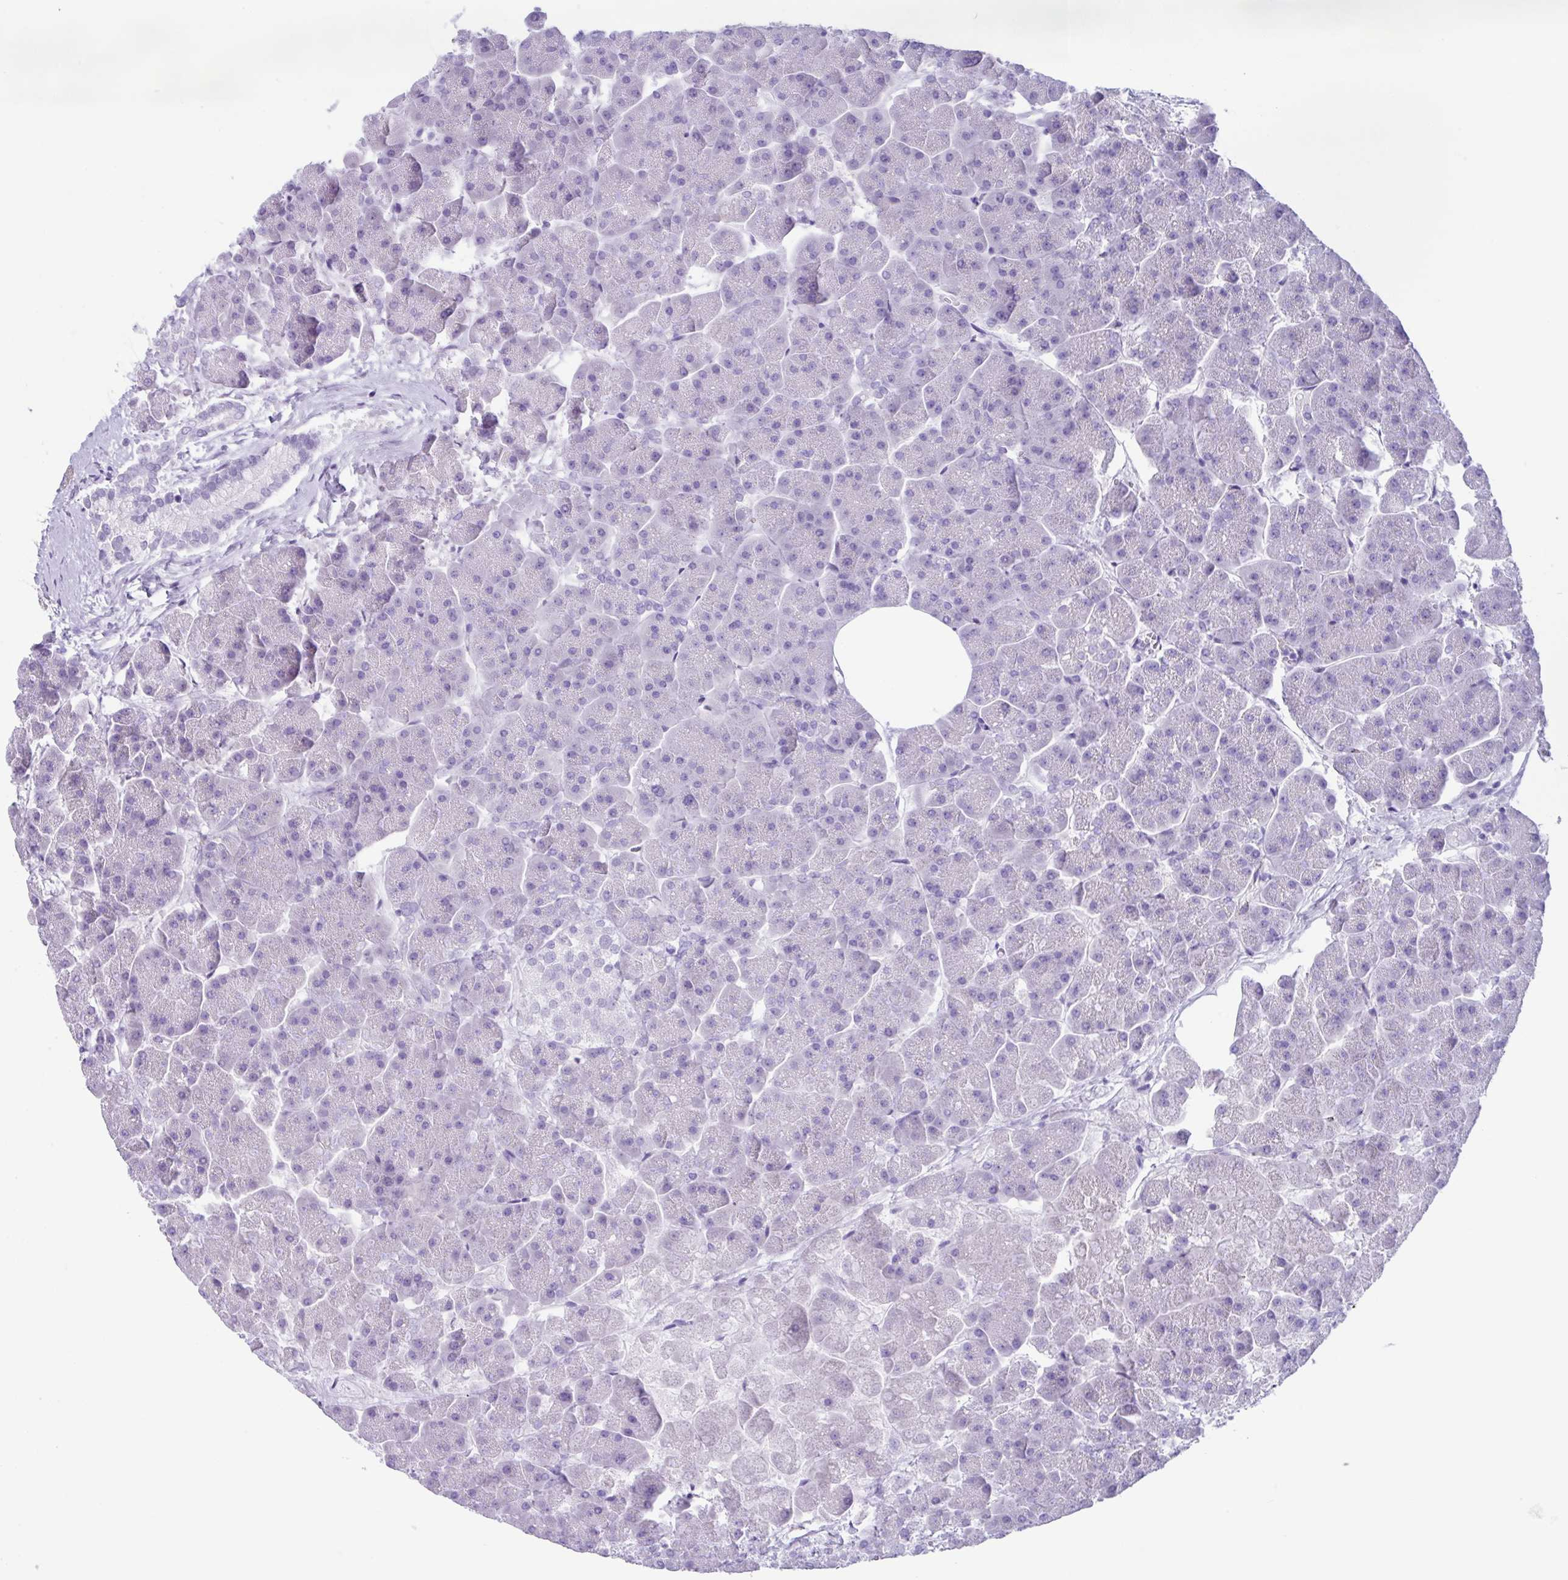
{"staining": {"intensity": "negative", "quantity": "none", "location": "none"}, "tissue": "pancreas", "cell_type": "Exocrine glandular cells", "image_type": "normal", "snomed": [{"axis": "morphology", "description": "Normal tissue, NOS"}, {"axis": "topography", "description": "Pancreas"}, {"axis": "topography", "description": "Peripheral nerve tissue"}], "caption": "Histopathology image shows no significant protein positivity in exocrine glandular cells of benign pancreas.", "gene": "ZG16", "patient": {"sex": "male", "age": 54}}